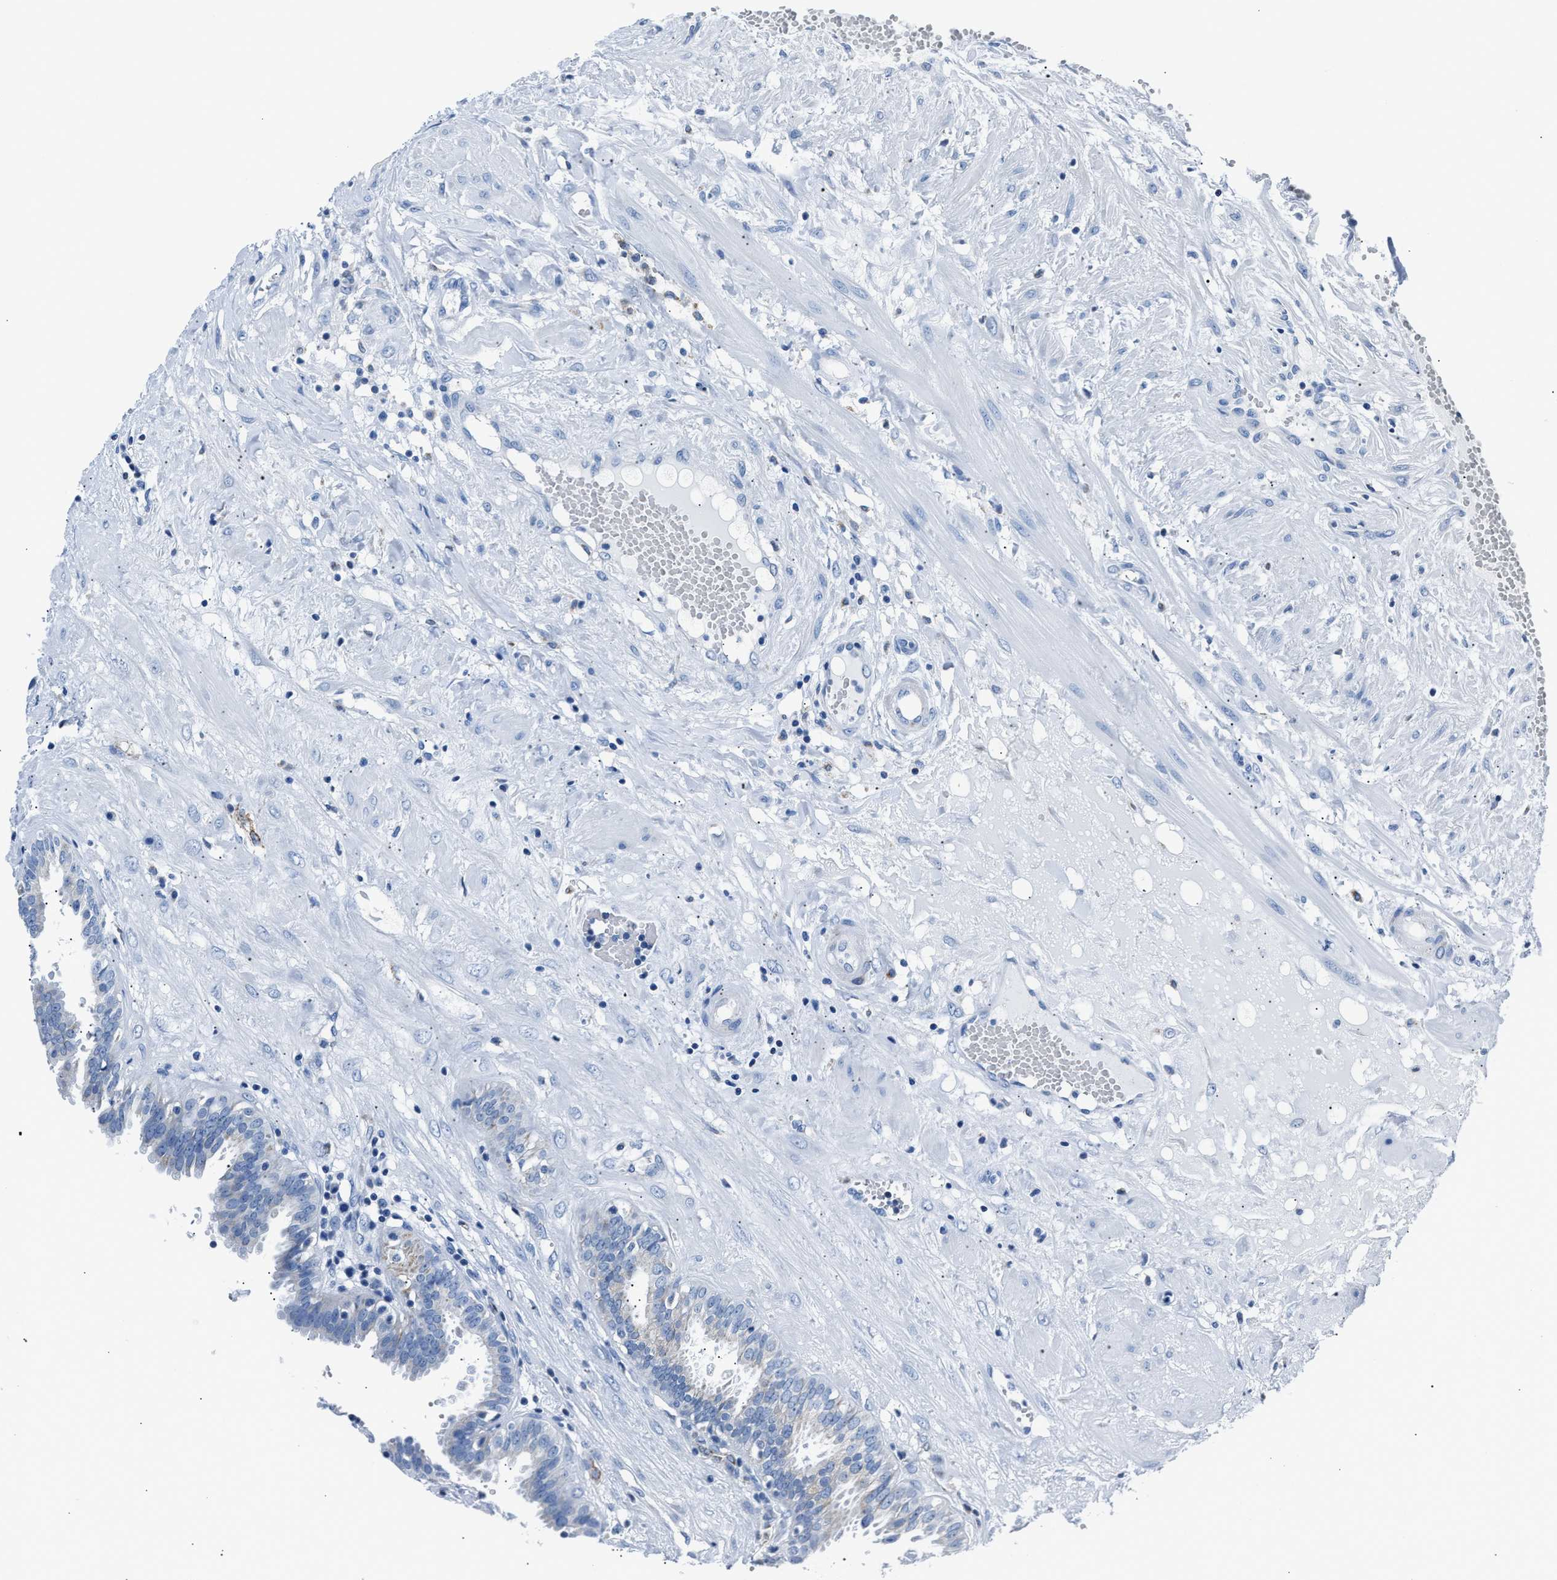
{"staining": {"intensity": "weak", "quantity": "<25%", "location": "cytoplasmic/membranous"}, "tissue": "seminal vesicle", "cell_type": "Glandular cells", "image_type": "normal", "snomed": [{"axis": "morphology", "description": "Normal tissue, NOS"}, {"axis": "morphology", "description": "Adenocarcinoma, High grade"}, {"axis": "topography", "description": "Prostate"}, {"axis": "topography", "description": "Seminal veicle"}], "caption": "High magnification brightfield microscopy of benign seminal vesicle stained with DAB (brown) and counterstained with hematoxylin (blue): glandular cells show no significant staining. Nuclei are stained in blue.", "gene": "AMACR", "patient": {"sex": "male", "age": 55}}